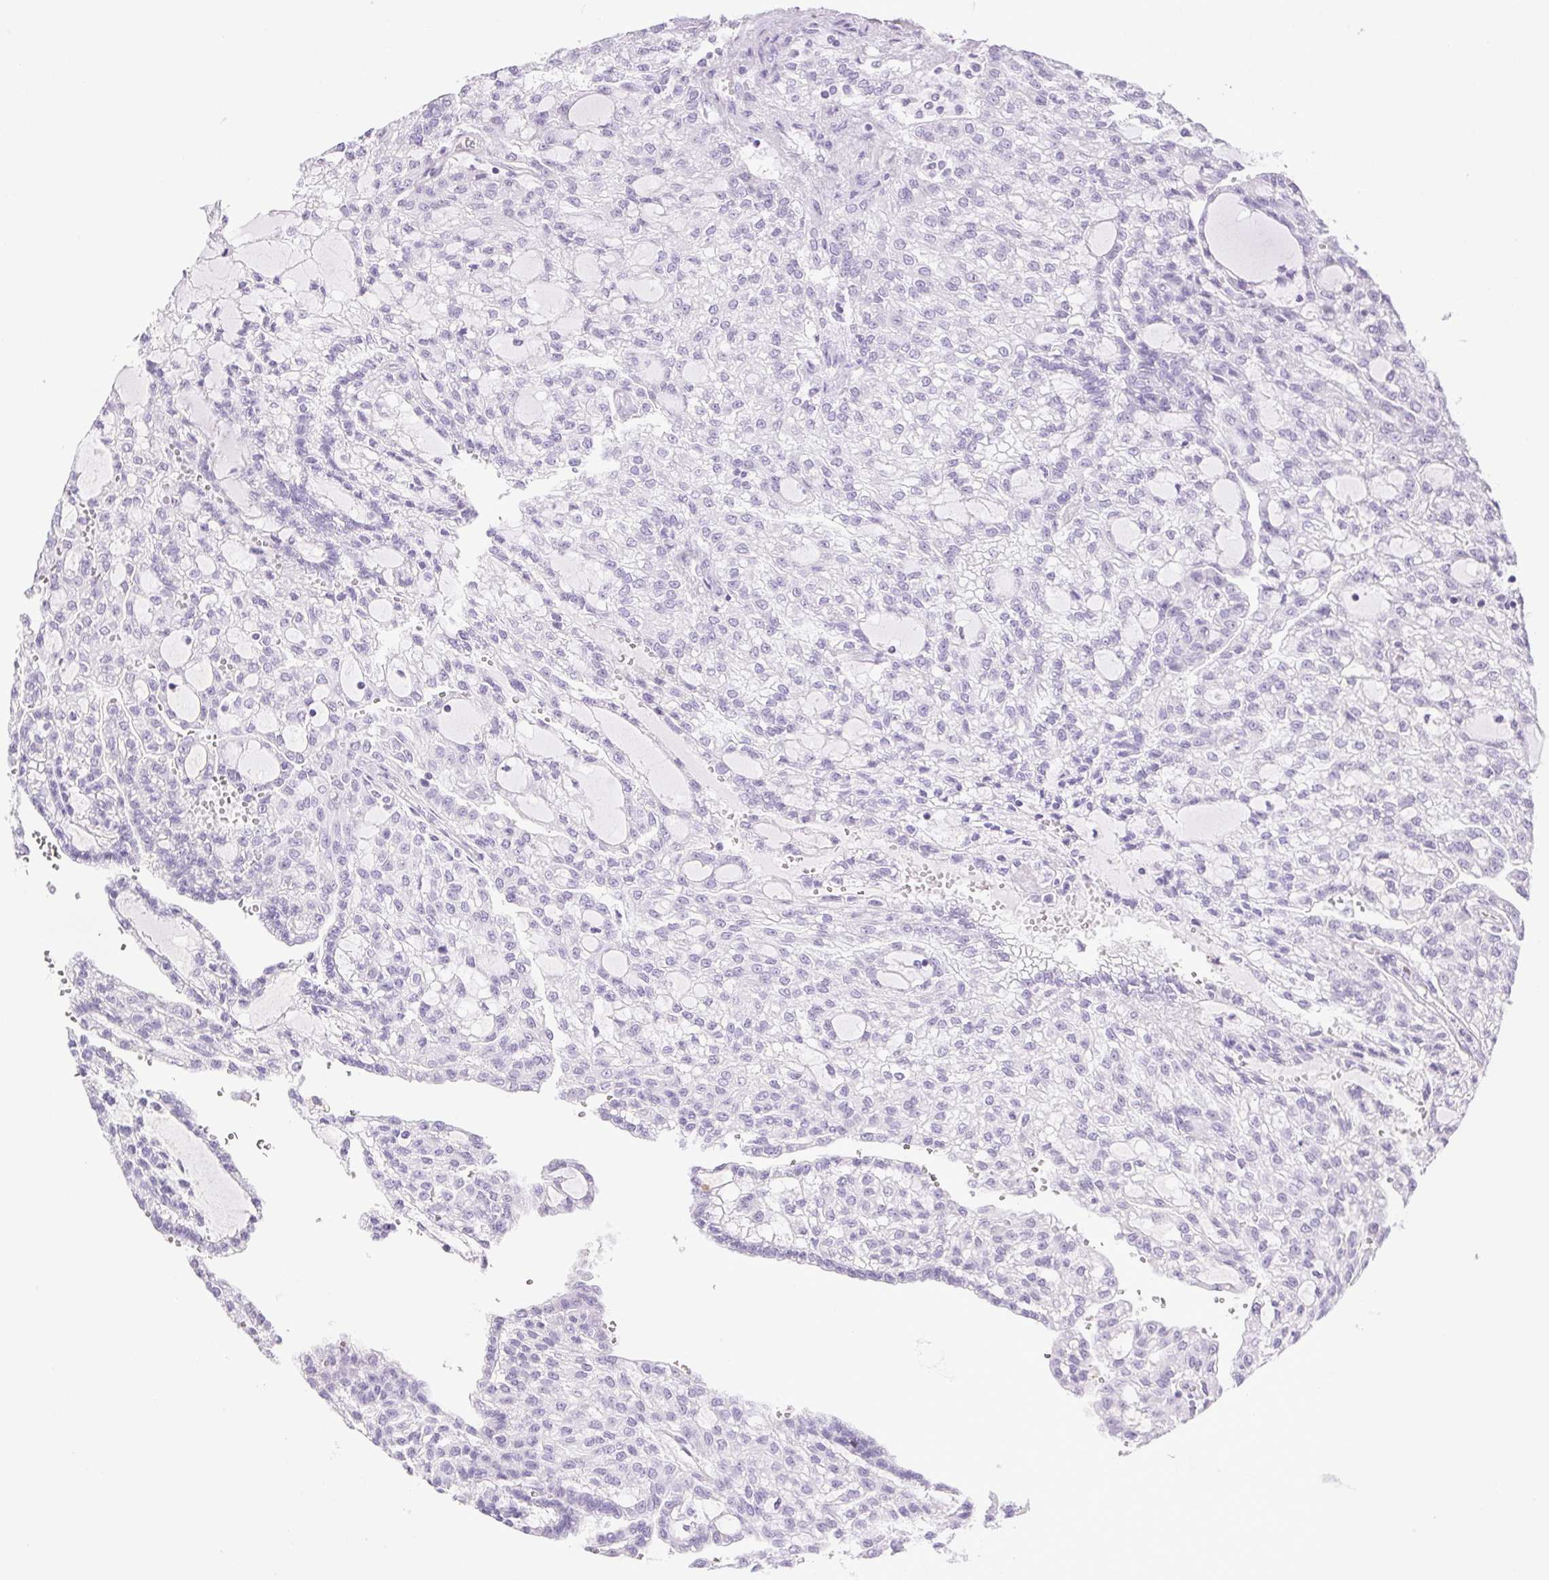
{"staining": {"intensity": "negative", "quantity": "none", "location": "none"}, "tissue": "renal cancer", "cell_type": "Tumor cells", "image_type": "cancer", "snomed": [{"axis": "morphology", "description": "Adenocarcinoma, NOS"}, {"axis": "topography", "description": "Kidney"}], "caption": "Immunohistochemistry of human renal cancer (adenocarcinoma) reveals no expression in tumor cells.", "gene": "HLA-G", "patient": {"sex": "male", "age": 63}}